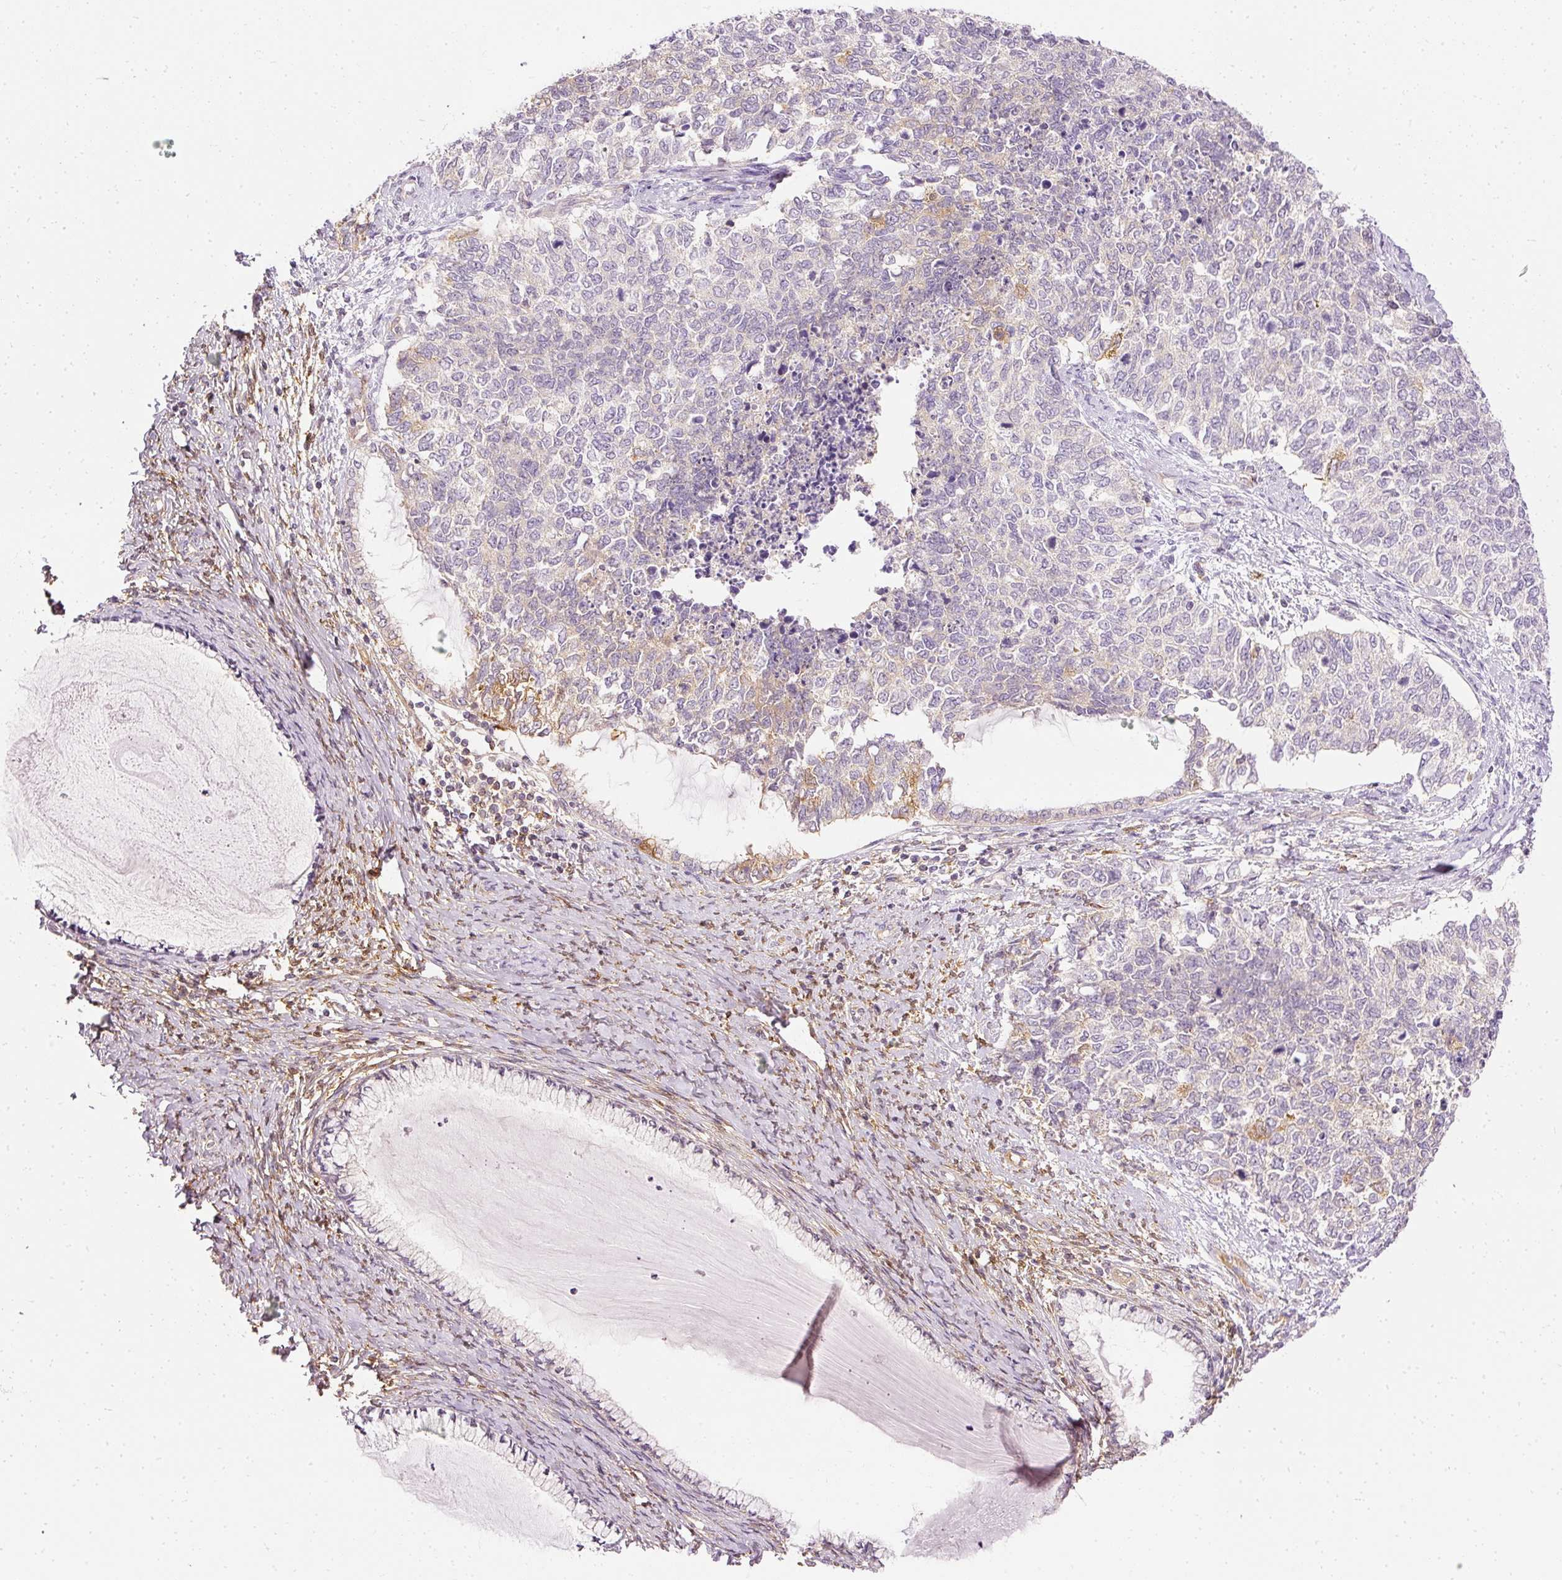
{"staining": {"intensity": "negative", "quantity": "none", "location": "none"}, "tissue": "cervical cancer", "cell_type": "Tumor cells", "image_type": "cancer", "snomed": [{"axis": "morphology", "description": "Squamous cell carcinoma, NOS"}, {"axis": "topography", "description": "Cervix"}], "caption": "The photomicrograph exhibits no significant expression in tumor cells of cervical cancer (squamous cell carcinoma).", "gene": "ARMH3", "patient": {"sex": "female", "age": 63}}